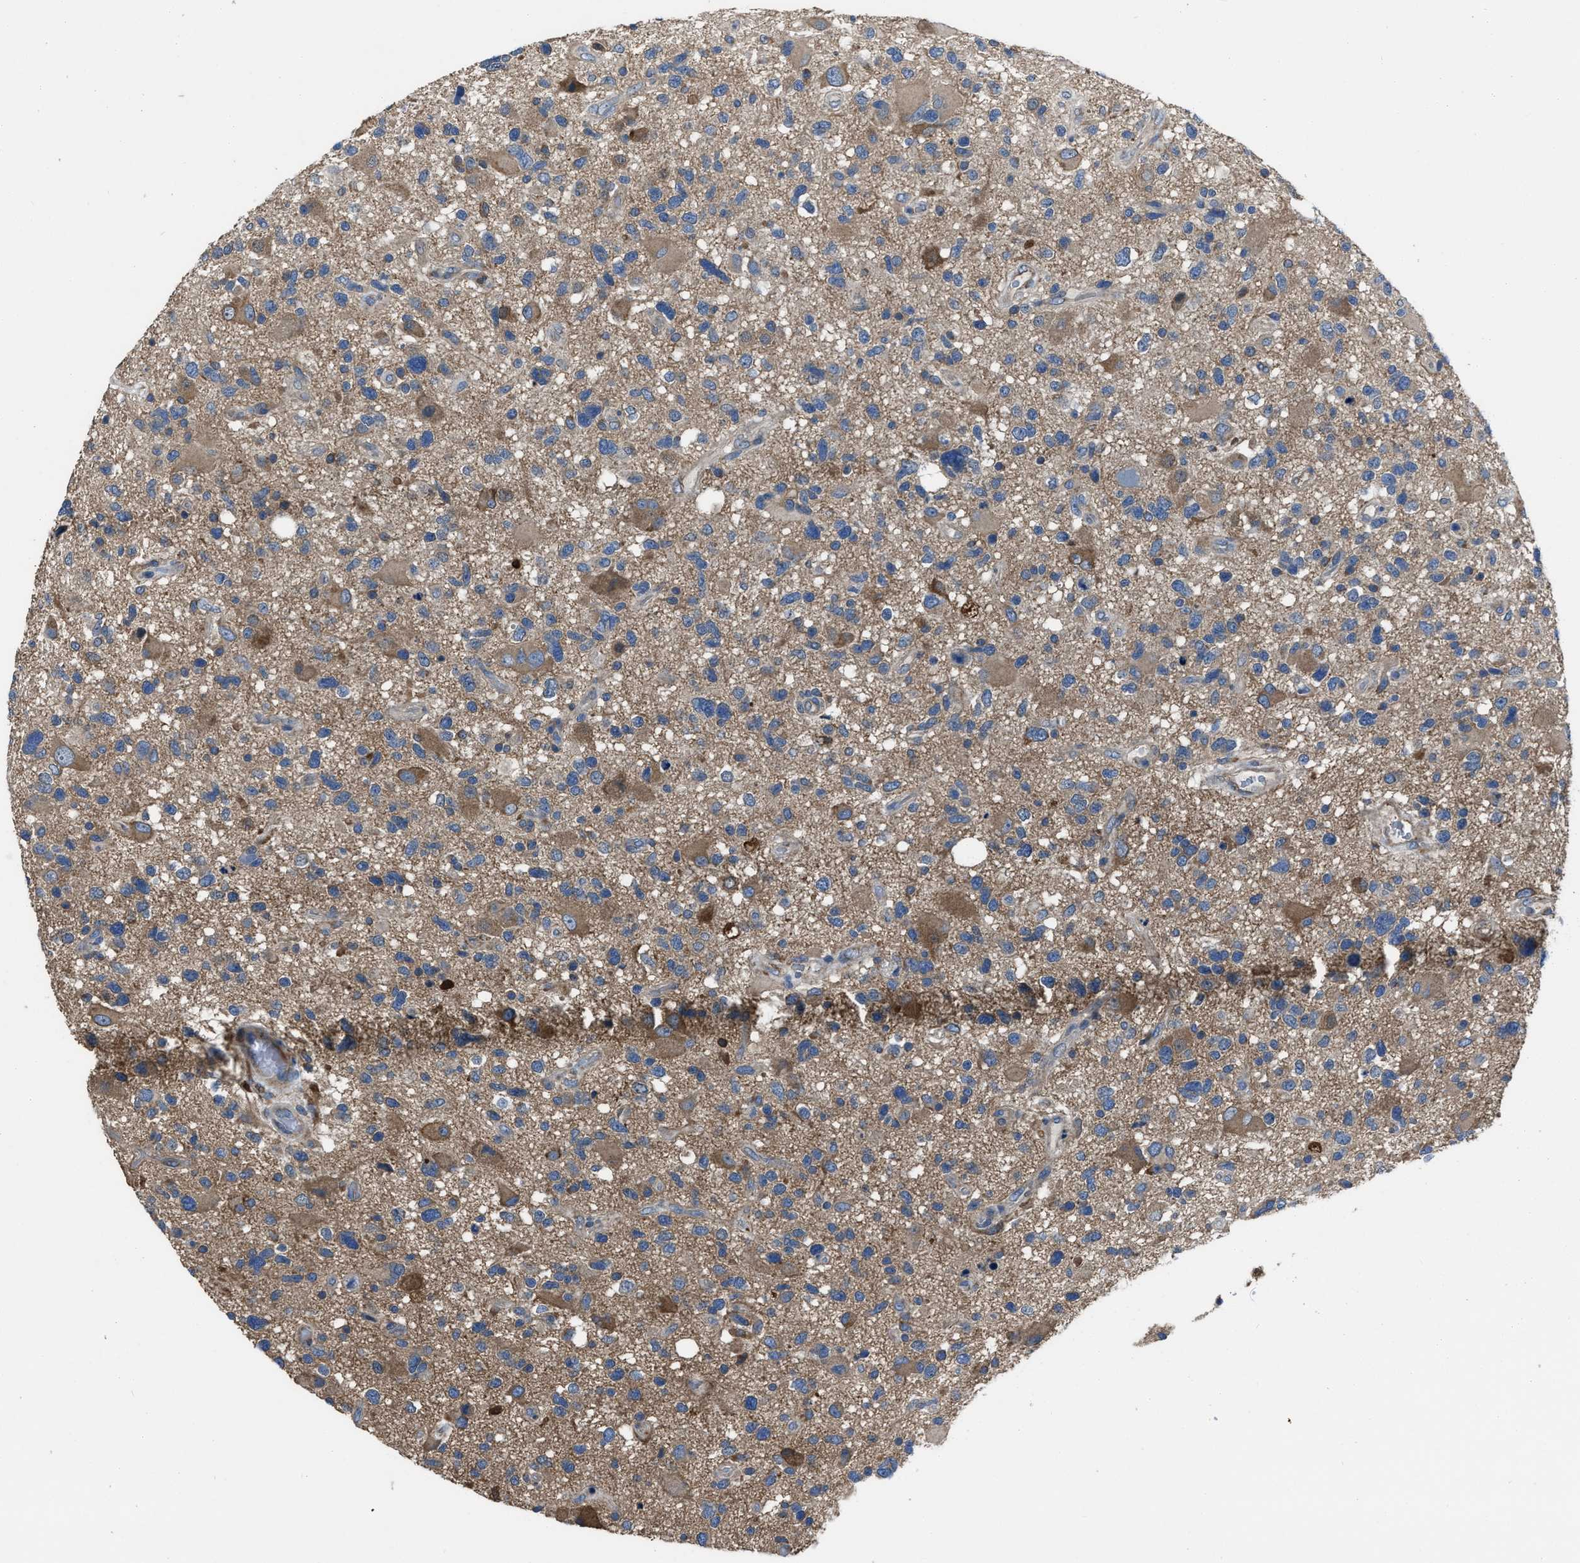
{"staining": {"intensity": "moderate", "quantity": ">75%", "location": "cytoplasmic/membranous"}, "tissue": "glioma", "cell_type": "Tumor cells", "image_type": "cancer", "snomed": [{"axis": "morphology", "description": "Glioma, malignant, High grade"}, {"axis": "topography", "description": "Brain"}], "caption": "A brown stain shows moderate cytoplasmic/membranous expression of a protein in glioma tumor cells.", "gene": "ANGPT1", "patient": {"sex": "male", "age": 33}}